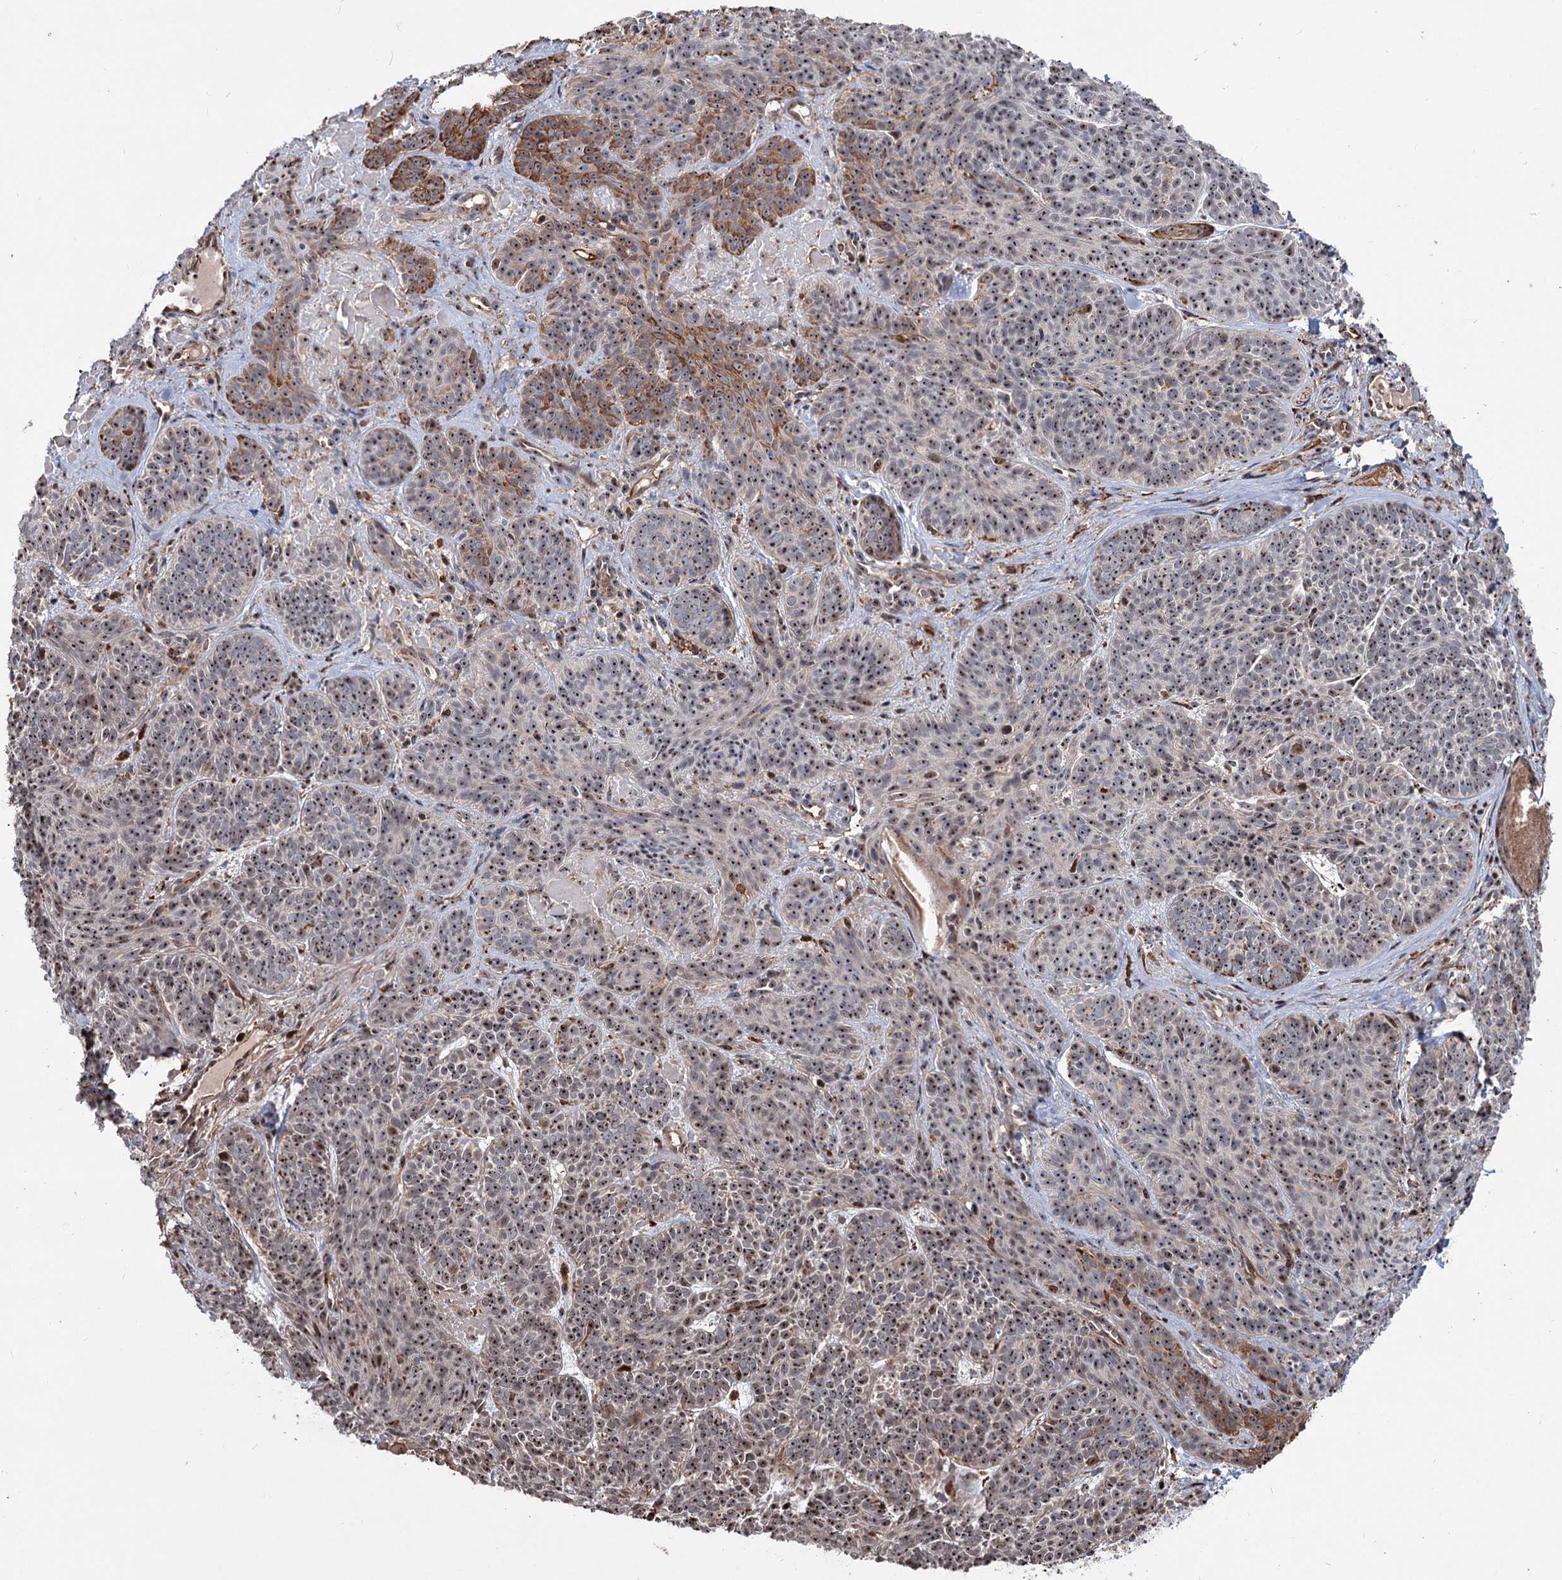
{"staining": {"intensity": "moderate", "quantity": ">75%", "location": "cytoplasmic/membranous,nuclear"}, "tissue": "skin cancer", "cell_type": "Tumor cells", "image_type": "cancer", "snomed": [{"axis": "morphology", "description": "Basal cell carcinoma"}, {"axis": "topography", "description": "Skin"}], "caption": "Approximately >75% of tumor cells in skin cancer demonstrate moderate cytoplasmic/membranous and nuclear protein staining as visualized by brown immunohistochemical staining.", "gene": "PTDSS2", "patient": {"sex": "male", "age": 85}}